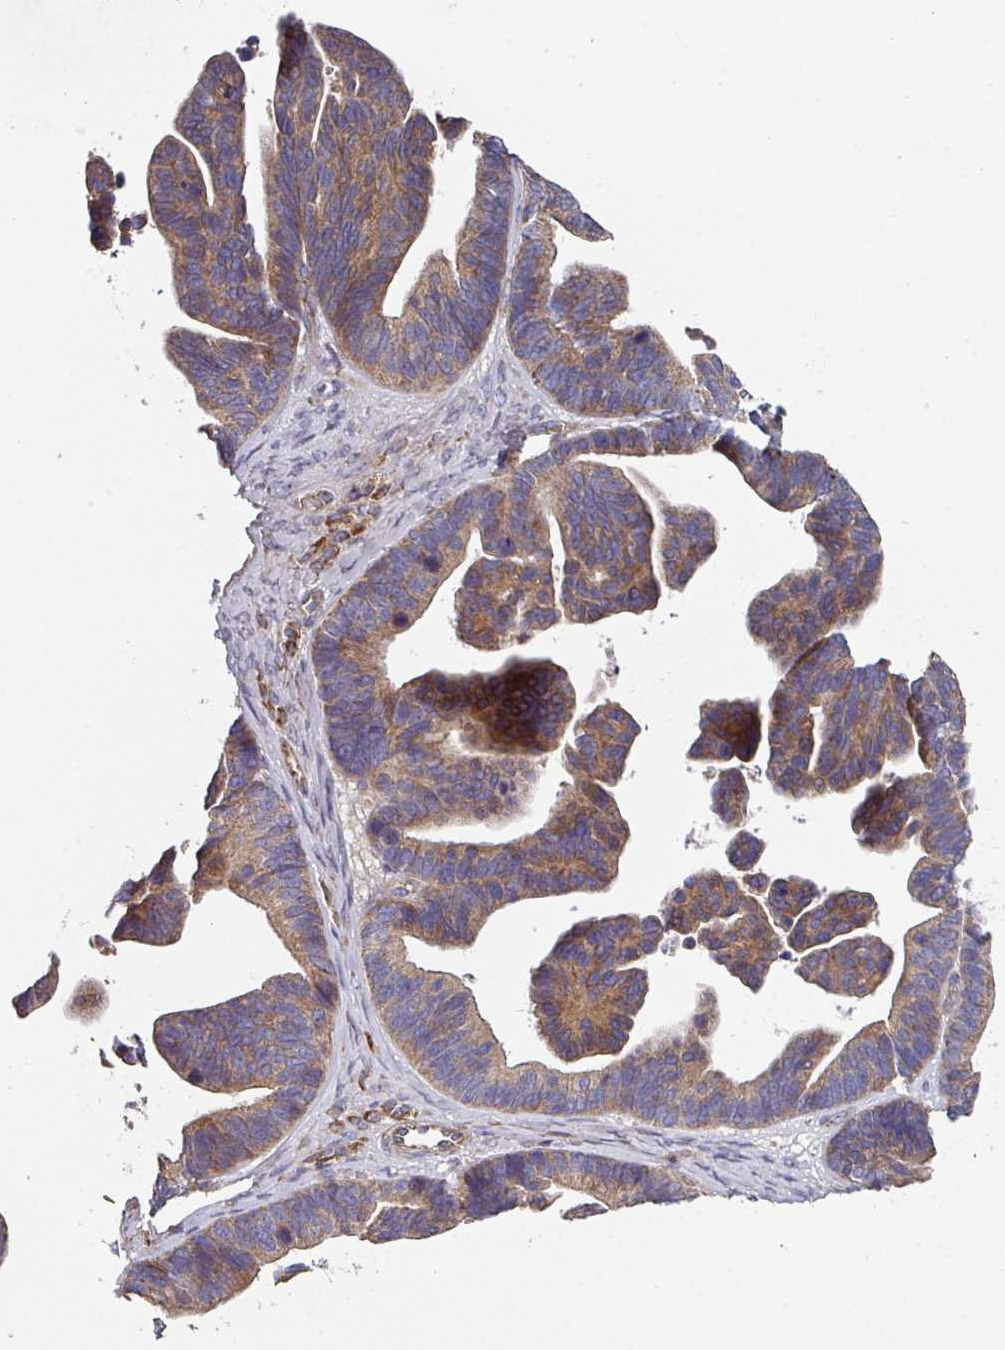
{"staining": {"intensity": "weak", "quantity": ">75%", "location": "cytoplasmic/membranous"}, "tissue": "ovarian cancer", "cell_type": "Tumor cells", "image_type": "cancer", "snomed": [{"axis": "morphology", "description": "Cystadenocarcinoma, serous, NOS"}, {"axis": "topography", "description": "Ovary"}], "caption": "A micrograph showing weak cytoplasmic/membranous expression in about >75% of tumor cells in serous cystadenocarcinoma (ovarian), as visualized by brown immunohistochemical staining.", "gene": "DCAF12L2", "patient": {"sex": "female", "age": 56}}